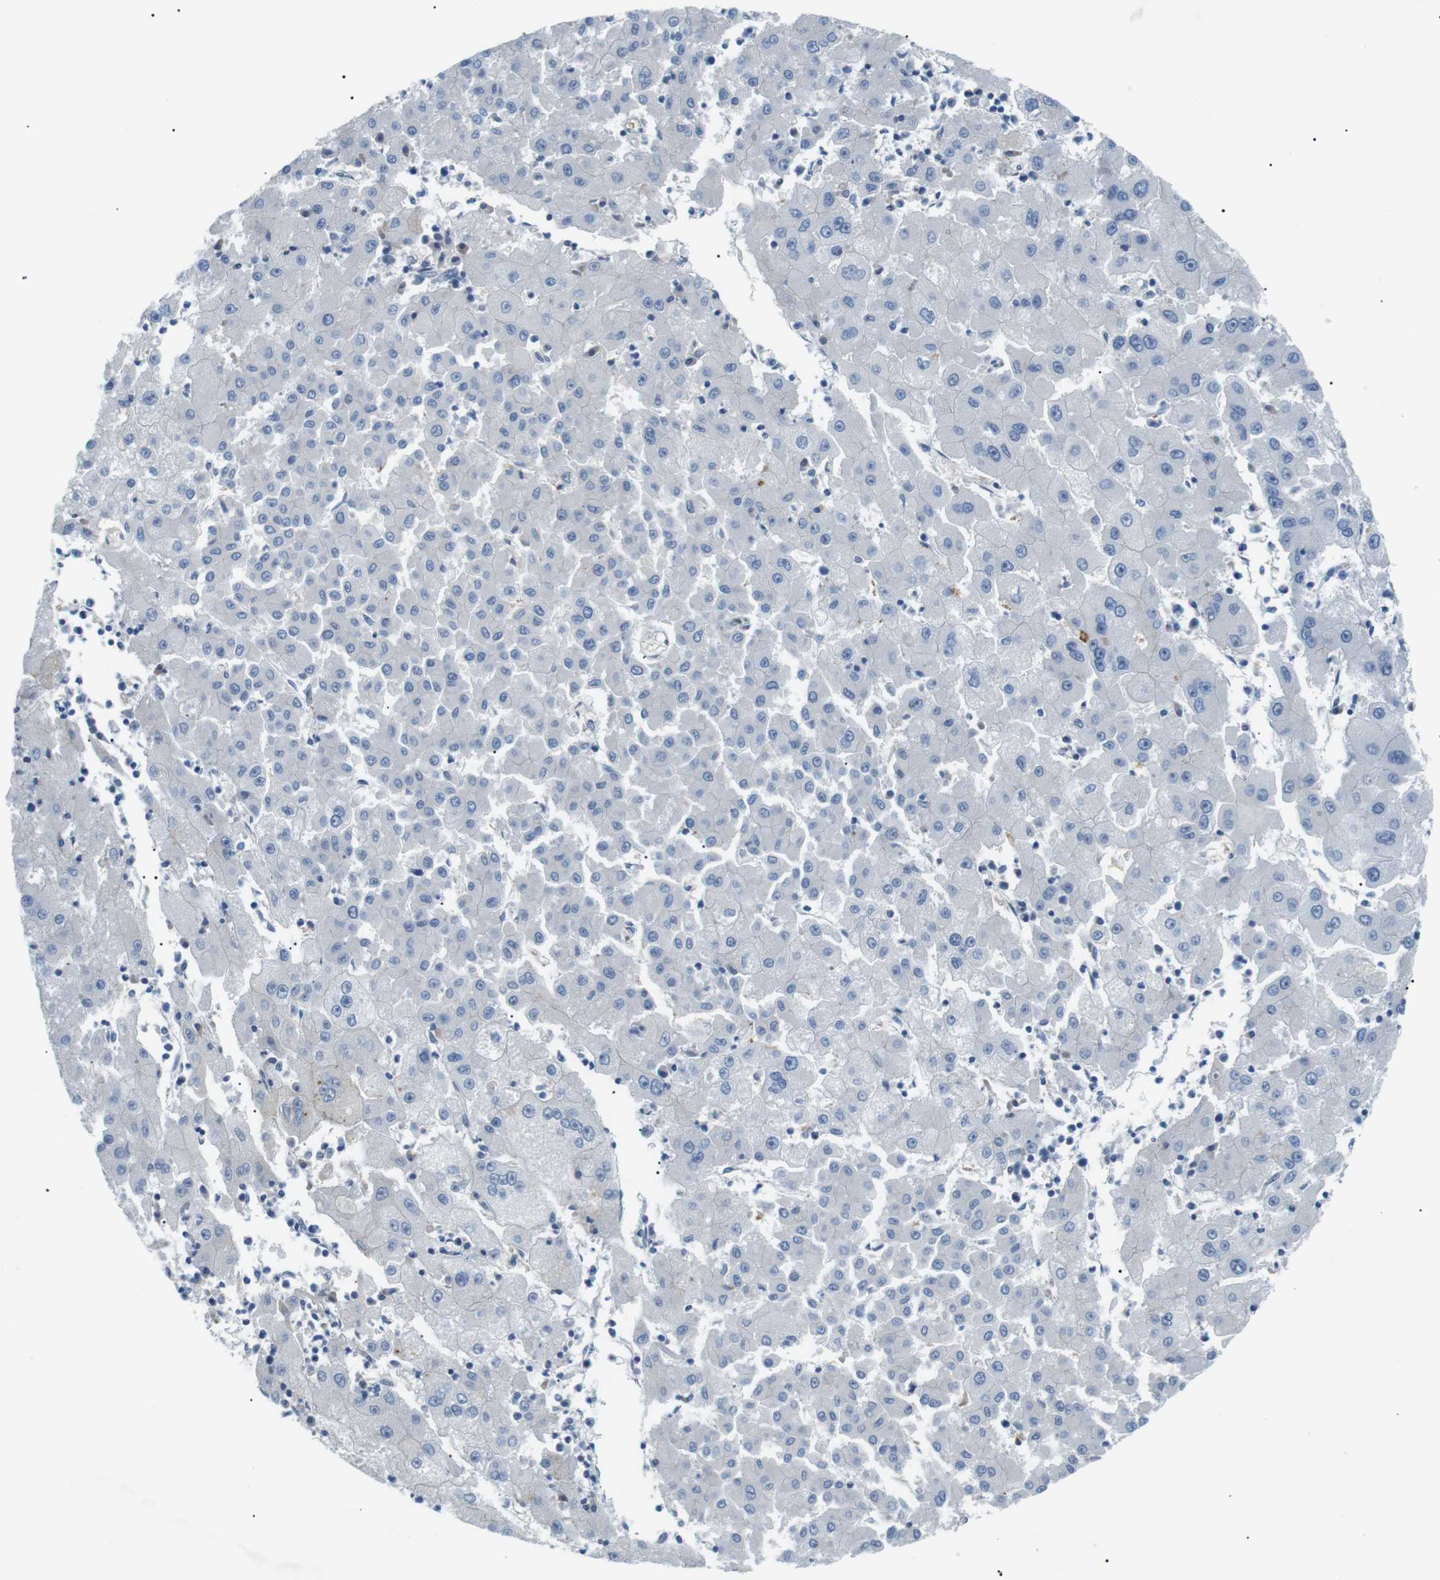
{"staining": {"intensity": "negative", "quantity": "none", "location": "none"}, "tissue": "liver cancer", "cell_type": "Tumor cells", "image_type": "cancer", "snomed": [{"axis": "morphology", "description": "Carcinoma, Hepatocellular, NOS"}, {"axis": "topography", "description": "Liver"}], "caption": "IHC of liver cancer (hepatocellular carcinoma) shows no staining in tumor cells.", "gene": "B4GALNT2", "patient": {"sex": "male", "age": 72}}